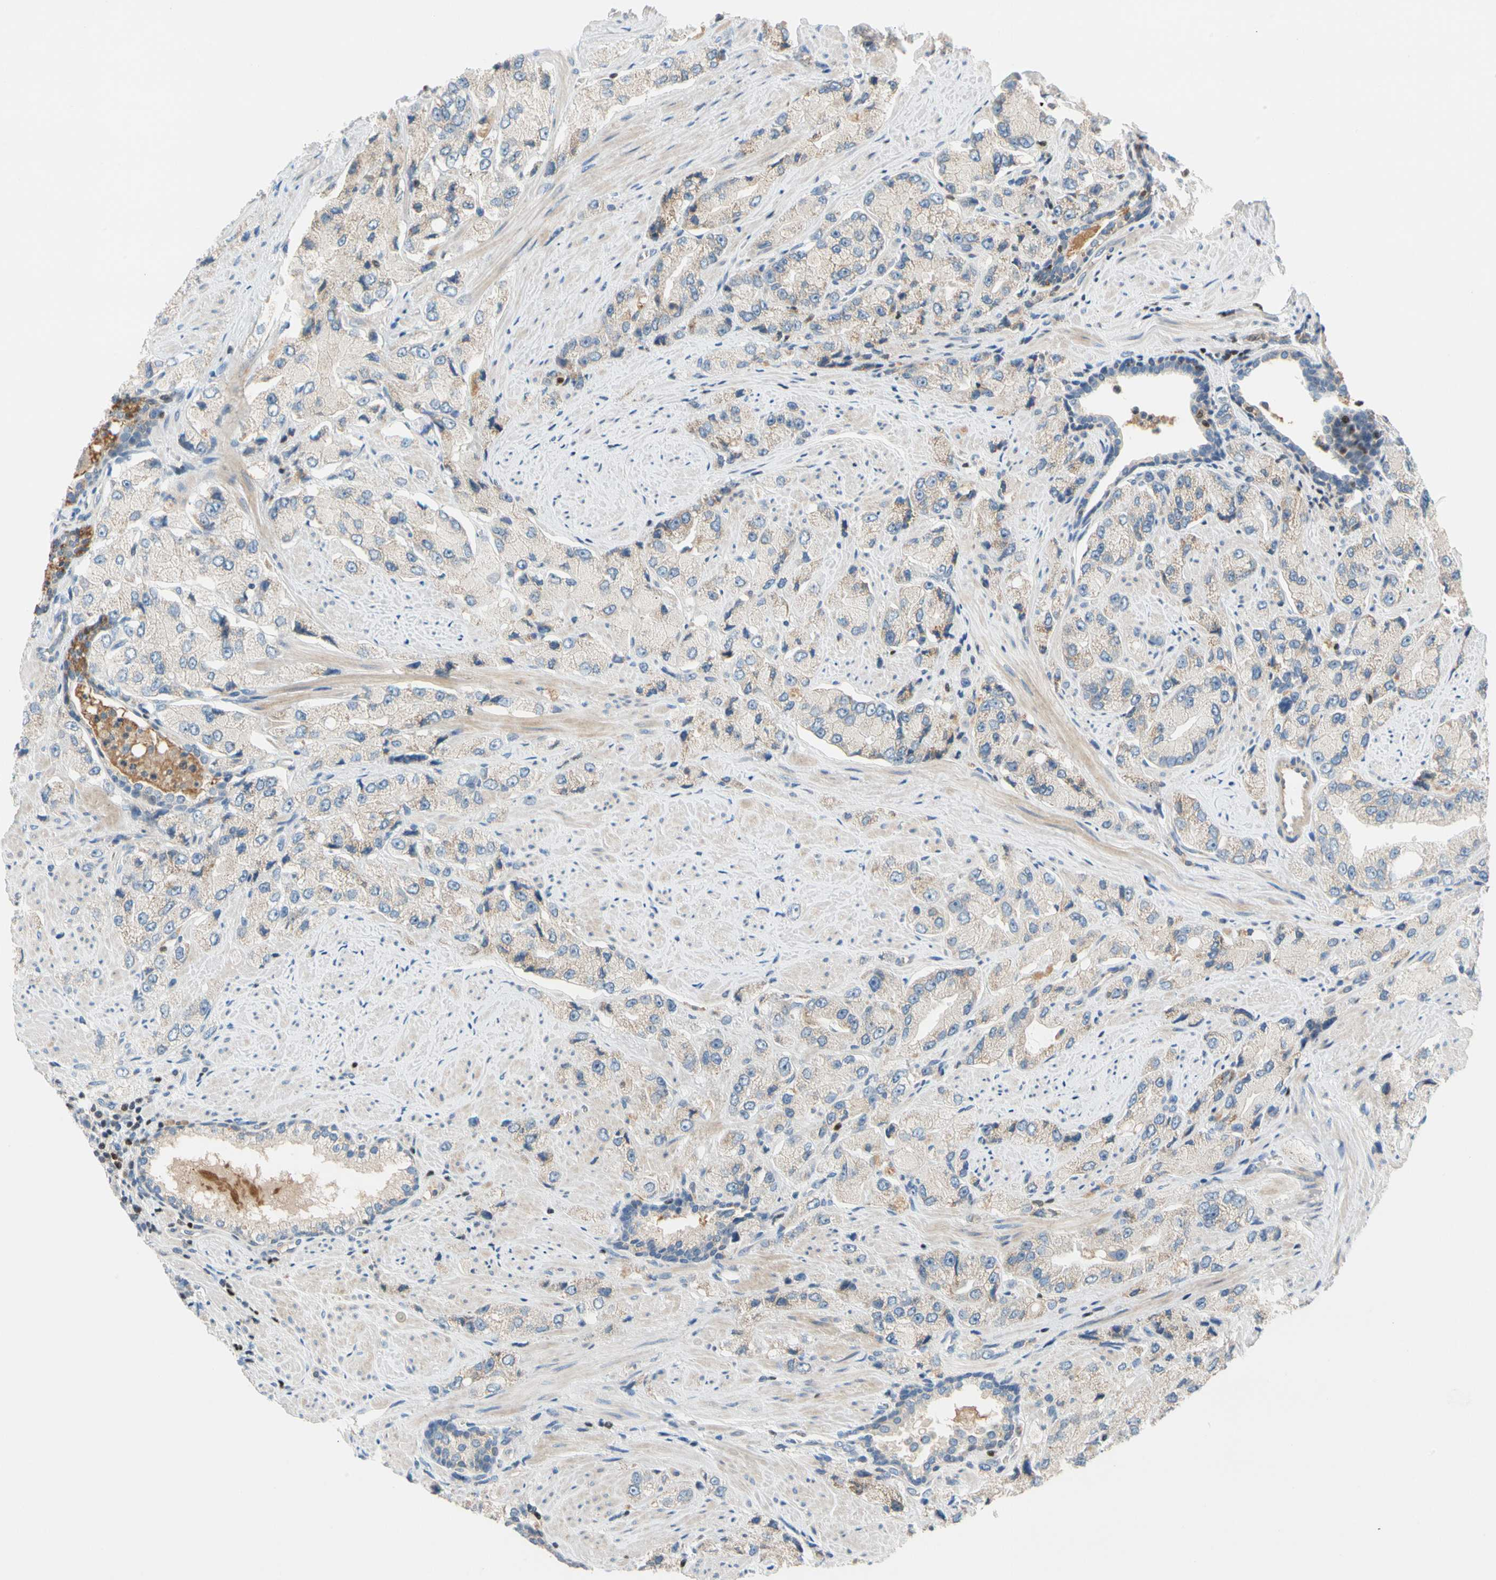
{"staining": {"intensity": "weak", "quantity": "<25%", "location": "cytoplasmic/membranous"}, "tissue": "prostate cancer", "cell_type": "Tumor cells", "image_type": "cancer", "snomed": [{"axis": "morphology", "description": "Adenocarcinoma, High grade"}, {"axis": "topography", "description": "Prostate"}], "caption": "An immunohistochemistry (IHC) photomicrograph of adenocarcinoma (high-grade) (prostate) is shown. There is no staining in tumor cells of adenocarcinoma (high-grade) (prostate). (Brightfield microscopy of DAB immunohistochemistry at high magnification).", "gene": "SP140", "patient": {"sex": "male", "age": 58}}